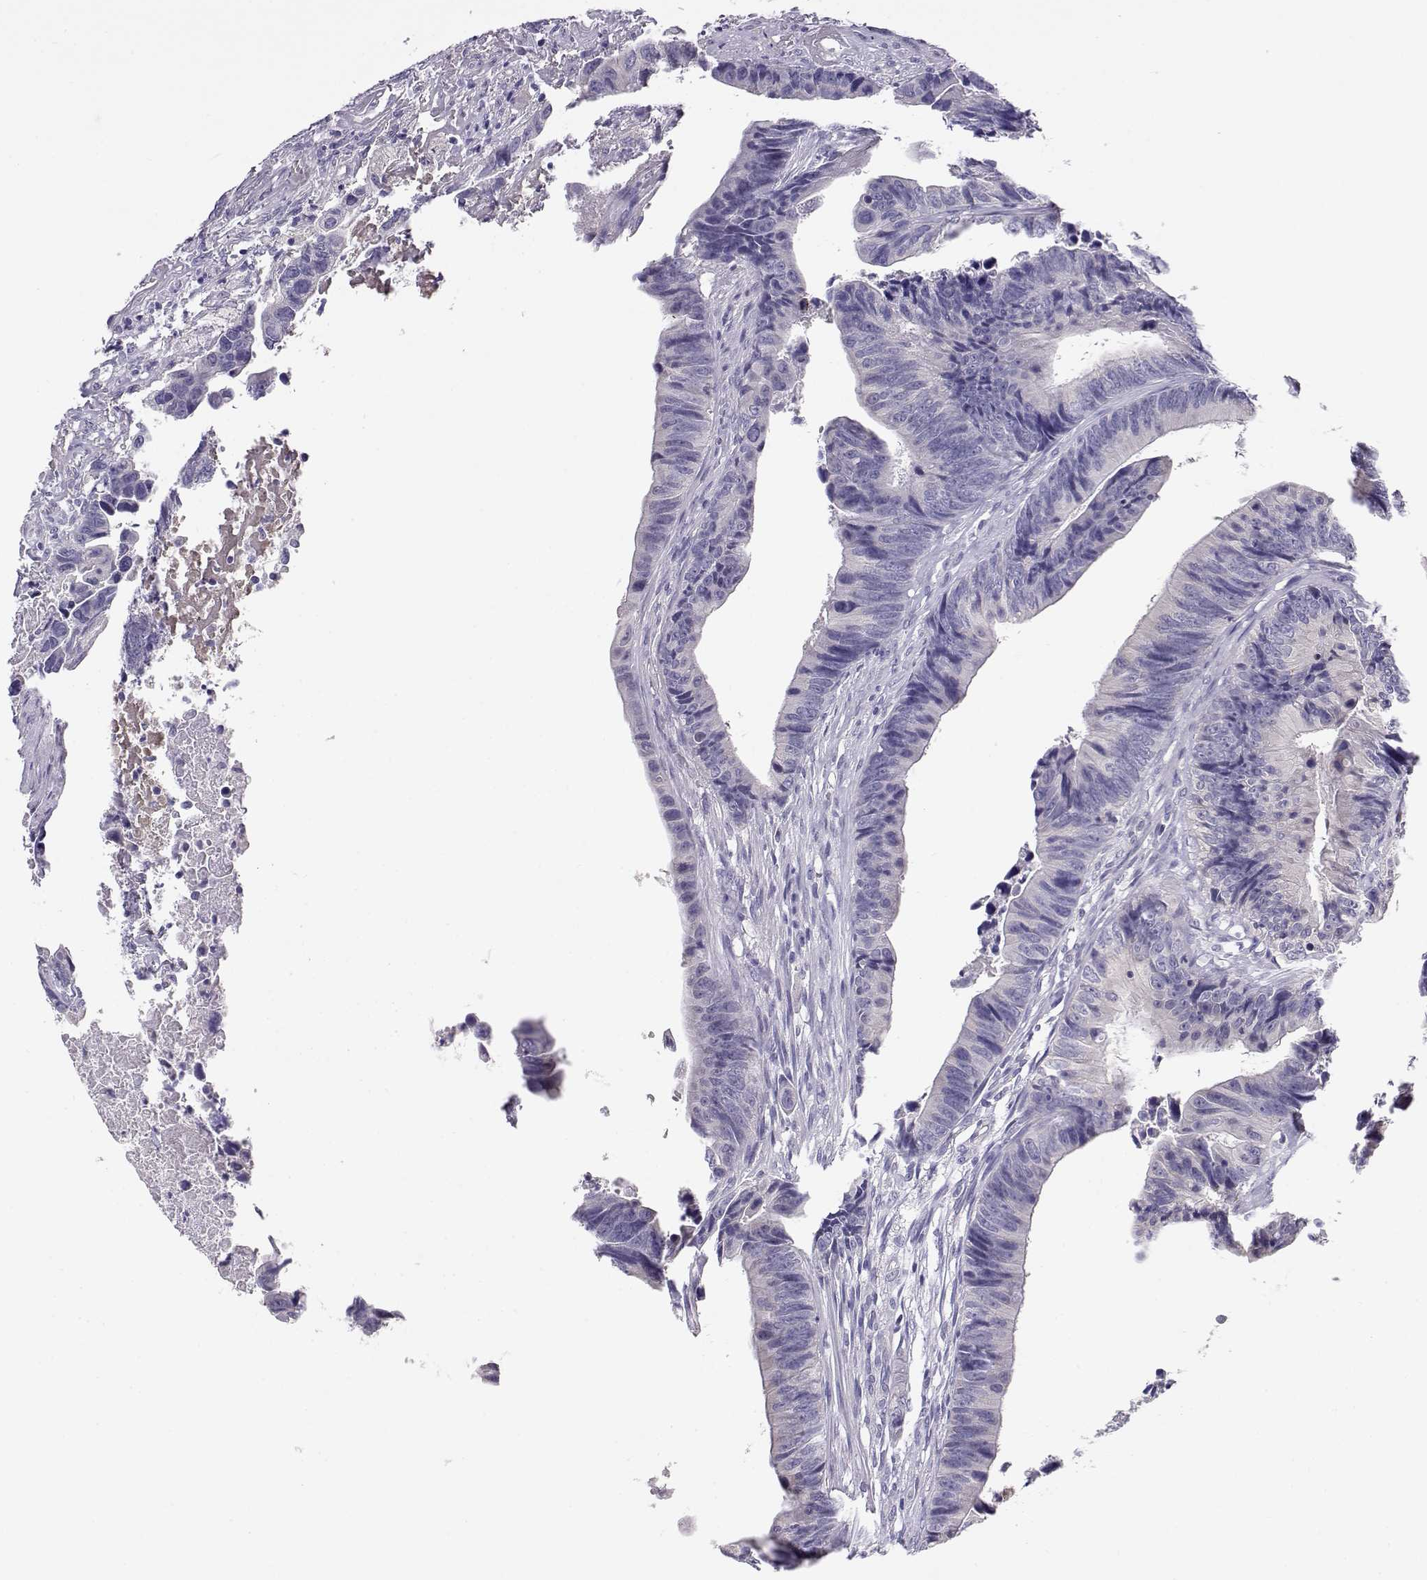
{"staining": {"intensity": "negative", "quantity": "none", "location": "none"}, "tissue": "colorectal cancer", "cell_type": "Tumor cells", "image_type": "cancer", "snomed": [{"axis": "morphology", "description": "Adenocarcinoma, NOS"}, {"axis": "topography", "description": "Colon"}], "caption": "The photomicrograph shows no significant expression in tumor cells of adenocarcinoma (colorectal).", "gene": "ENDOU", "patient": {"sex": "female", "age": 87}}